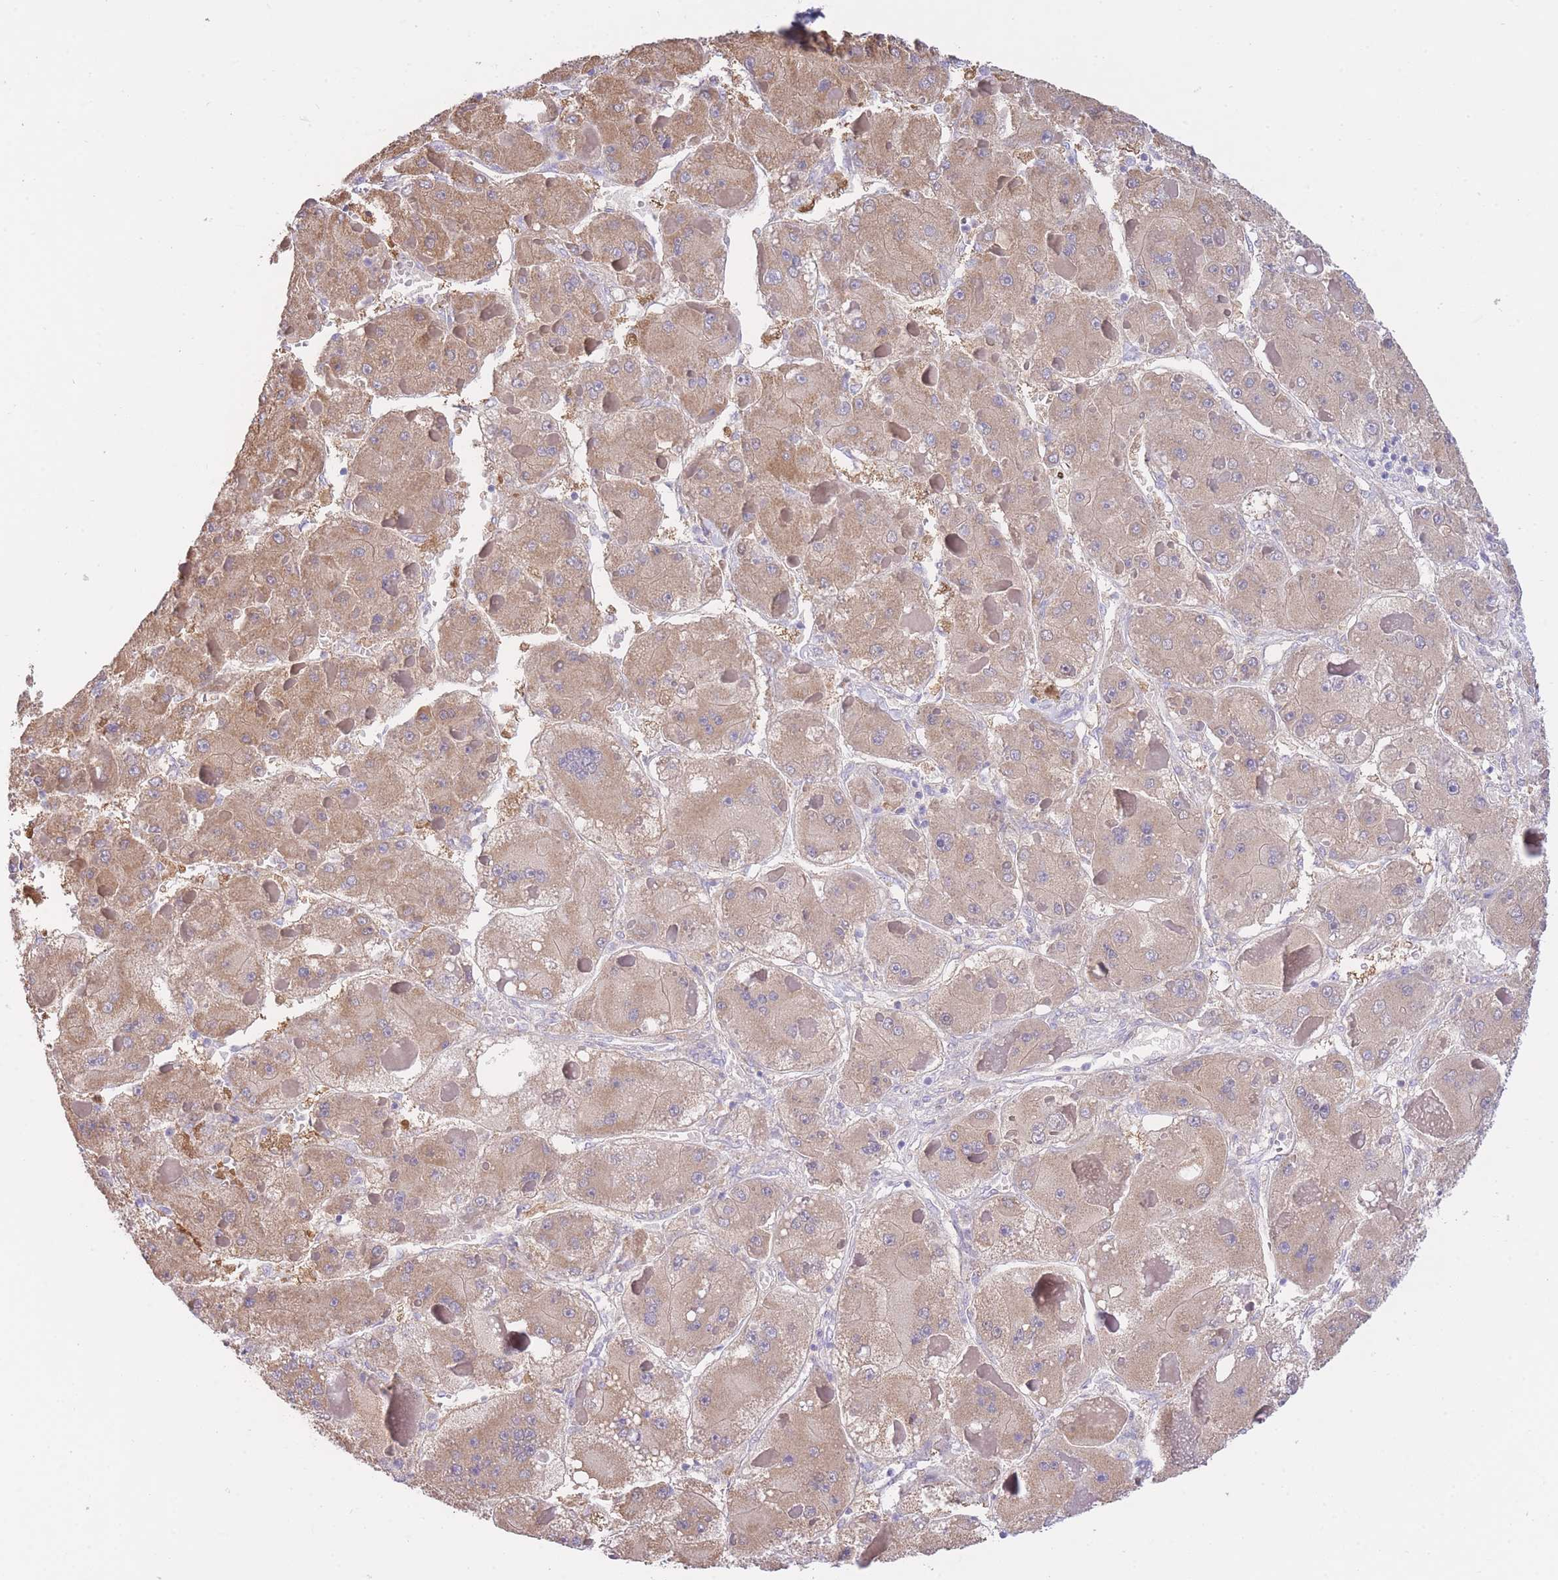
{"staining": {"intensity": "weak", "quantity": ">75%", "location": "cytoplasmic/membranous"}, "tissue": "liver cancer", "cell_type": "Tumor cells", "image_type": "cancer", "snomed": [{"axis": "morphology", "description": "Carcinoma, Hepatocellular, NOS"}, {"axis": "topography", "description": "Liver"}], "caption": "Approximately >75% of tumor cells in human liver hepatocellular carcinoma display weak cytoplasmic/membranous protein positivity as visualized by brown immunohistochemical staining.", "gene": "PGM1", "patient": {"sex": "female", "age": 73}}